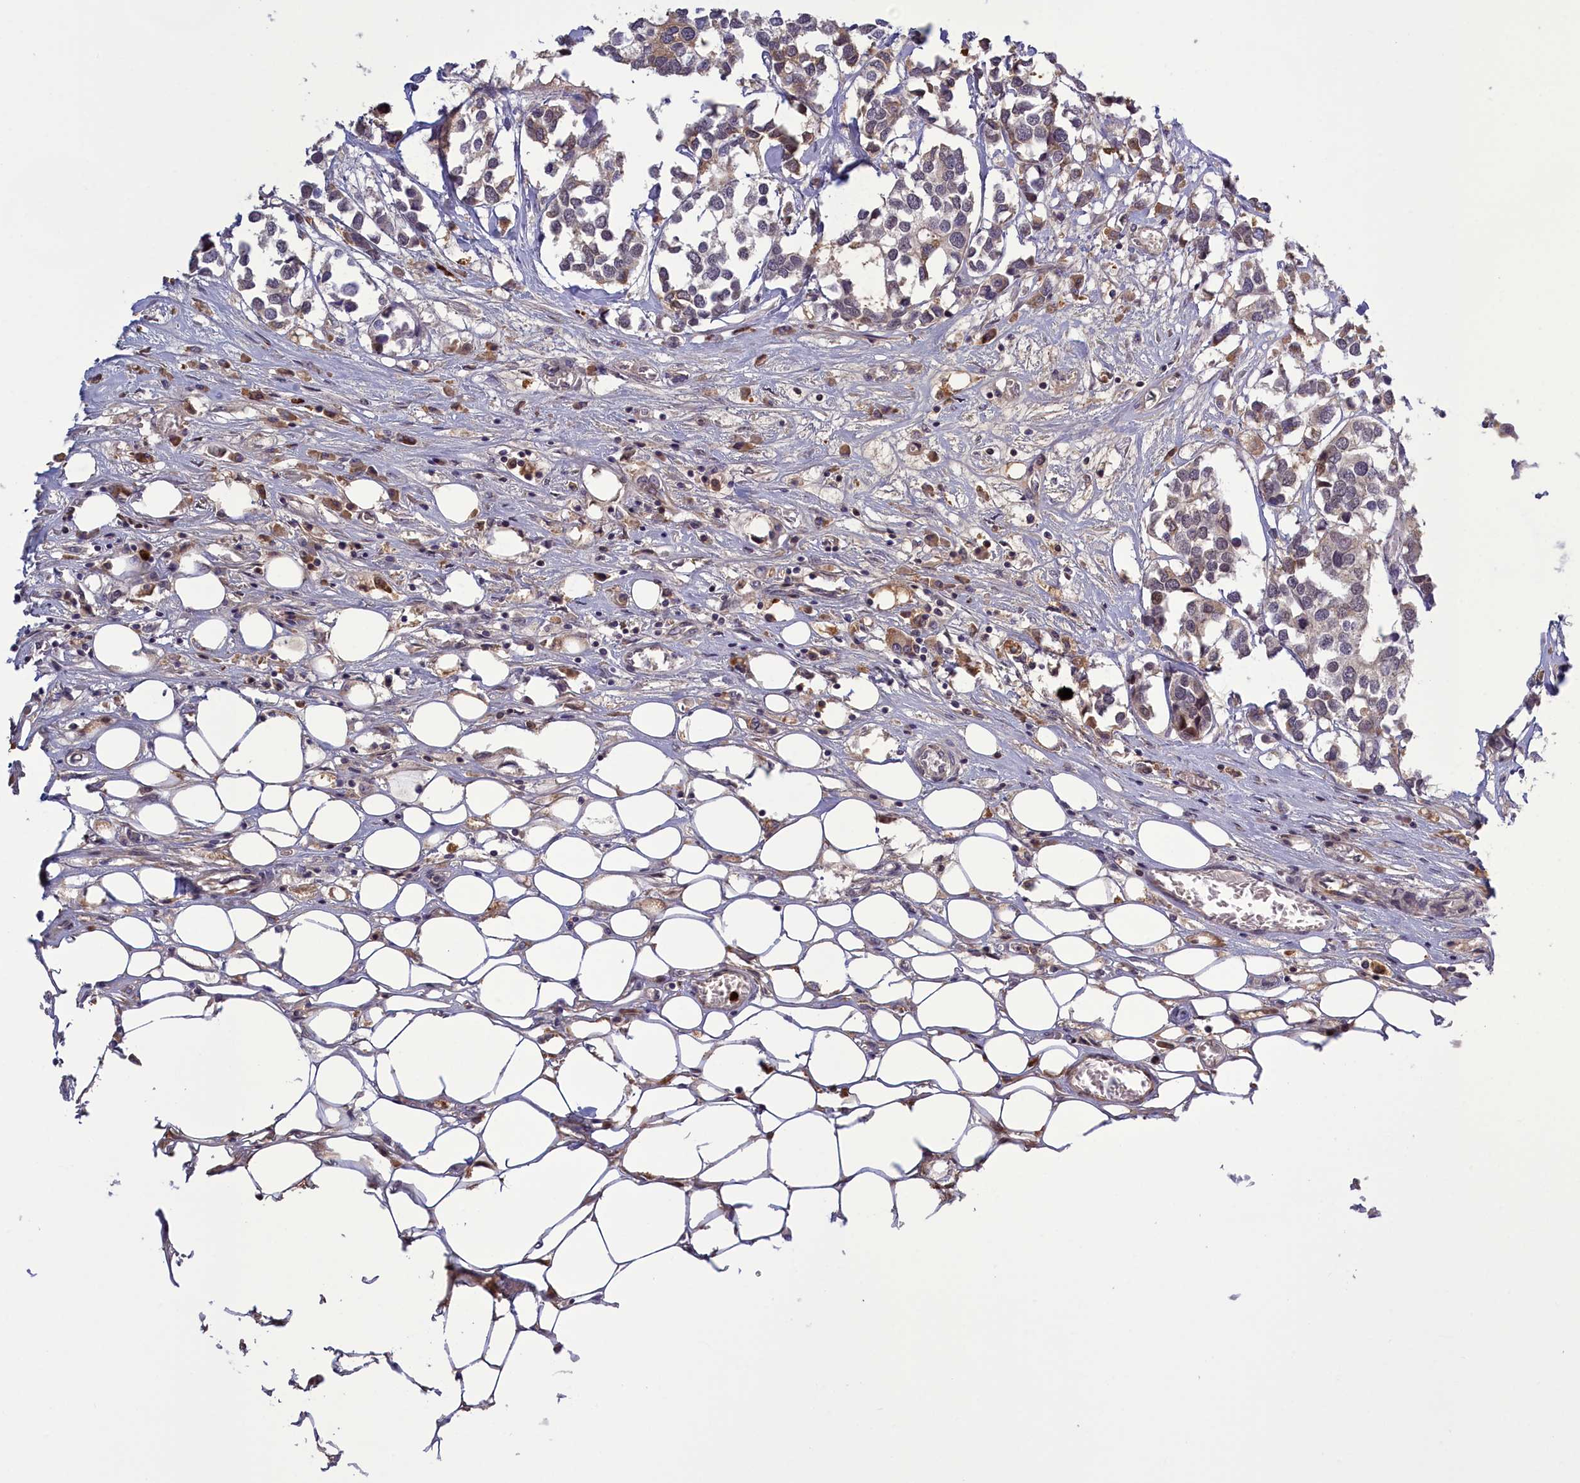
{"staining": {"intensity": "weak", "quantity": "25%-75%", "location": "cytoplasmic/membranous"}, "tissue": "breast cancer", "cell_type": "Tumor cells", "image_type": "cancer", "snomed": [{"axis": "morphology", "description": "Duct carcinoma"}, {"axis": "topography", "description": "Breast"}], "caption": "Breast infiltrating ductal carcinoma was stained to show a protein in brown. There is low levels of weak cytoplasmic/membranous staining in about 25%-75% of tumor cells.", "gene": "RRAD", "patient": {"sex": "female", "age": 83}}